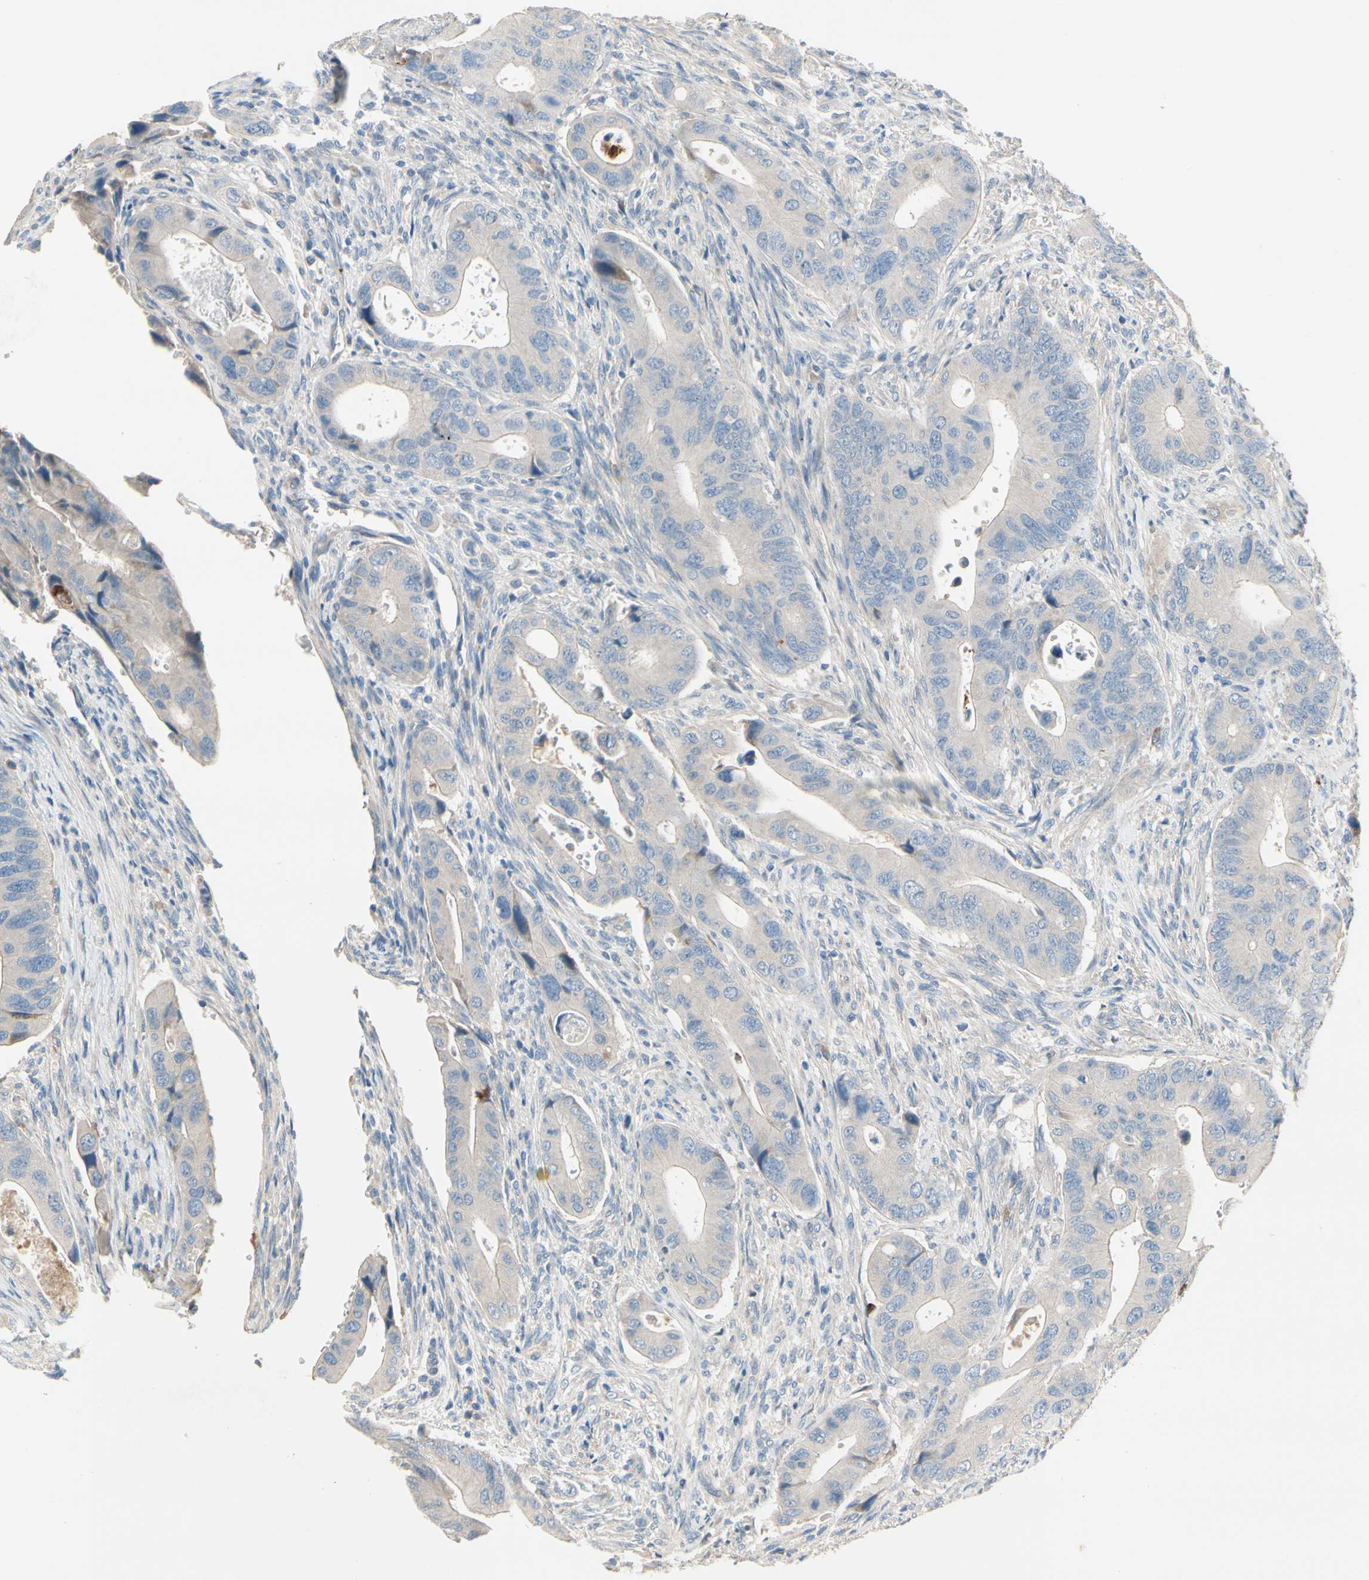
{"staining": {"intensity": "negative", "quantity": "none", "location": "none"}, "tissue": "colorectal cancer", "cell_type": "Tumor cells", "image_type": "cancer", "snomed": [{"axis": "morphology", "description": "Adenocarcinoma, NOS"}, {"axis": "topography", "description": "Rectum"}], "caption": "A micrograph of human colorectal adenocarcinoma is negative for staining in tumor cells.", "gene": "SIGLEC5", "patient": {"sex": "female", "age": 57}}